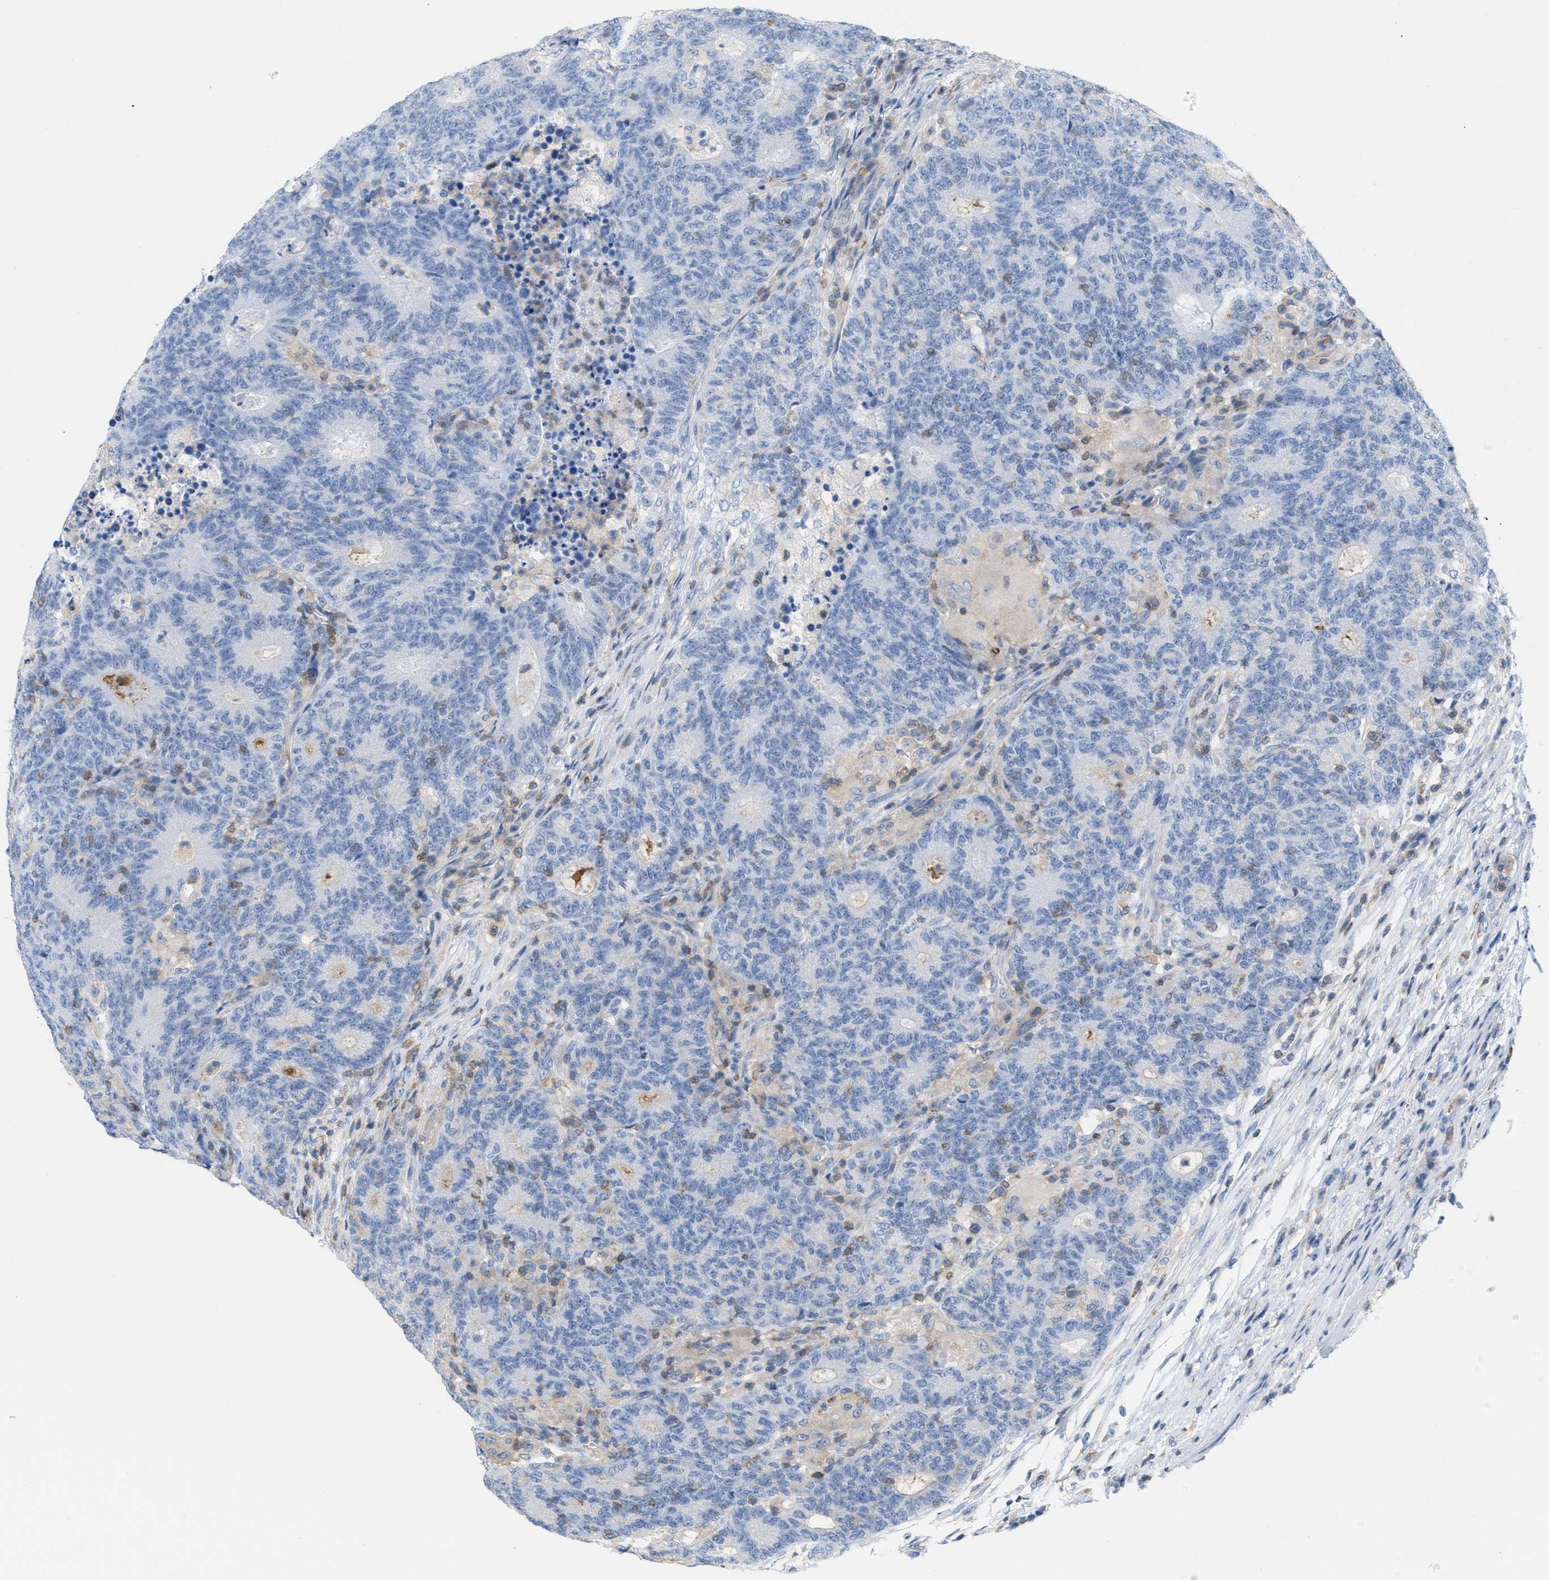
{"staining": {"intensity": "negative", "quantity": "none", "location": "none"}, "tissue": "colorectal cancer", "cell_type": "Tumor cells", "image_type": "cancer", "snomed": [{"axis": "morphology", "description": "Normal tissue, NOS"}, {"axis": "morphology", "description": "Adenocarcinoma, NOS"}, {"axis": "topography", "description": "Colon"}], "caption": "DAB (3,3'-diaminobenzidine) immunohistochemical staining of human colorectal adenocarcinoma displays no significant expression in tumor cells.", "gene": "IL16", "patient": {"sex": "female", "age": 75}}